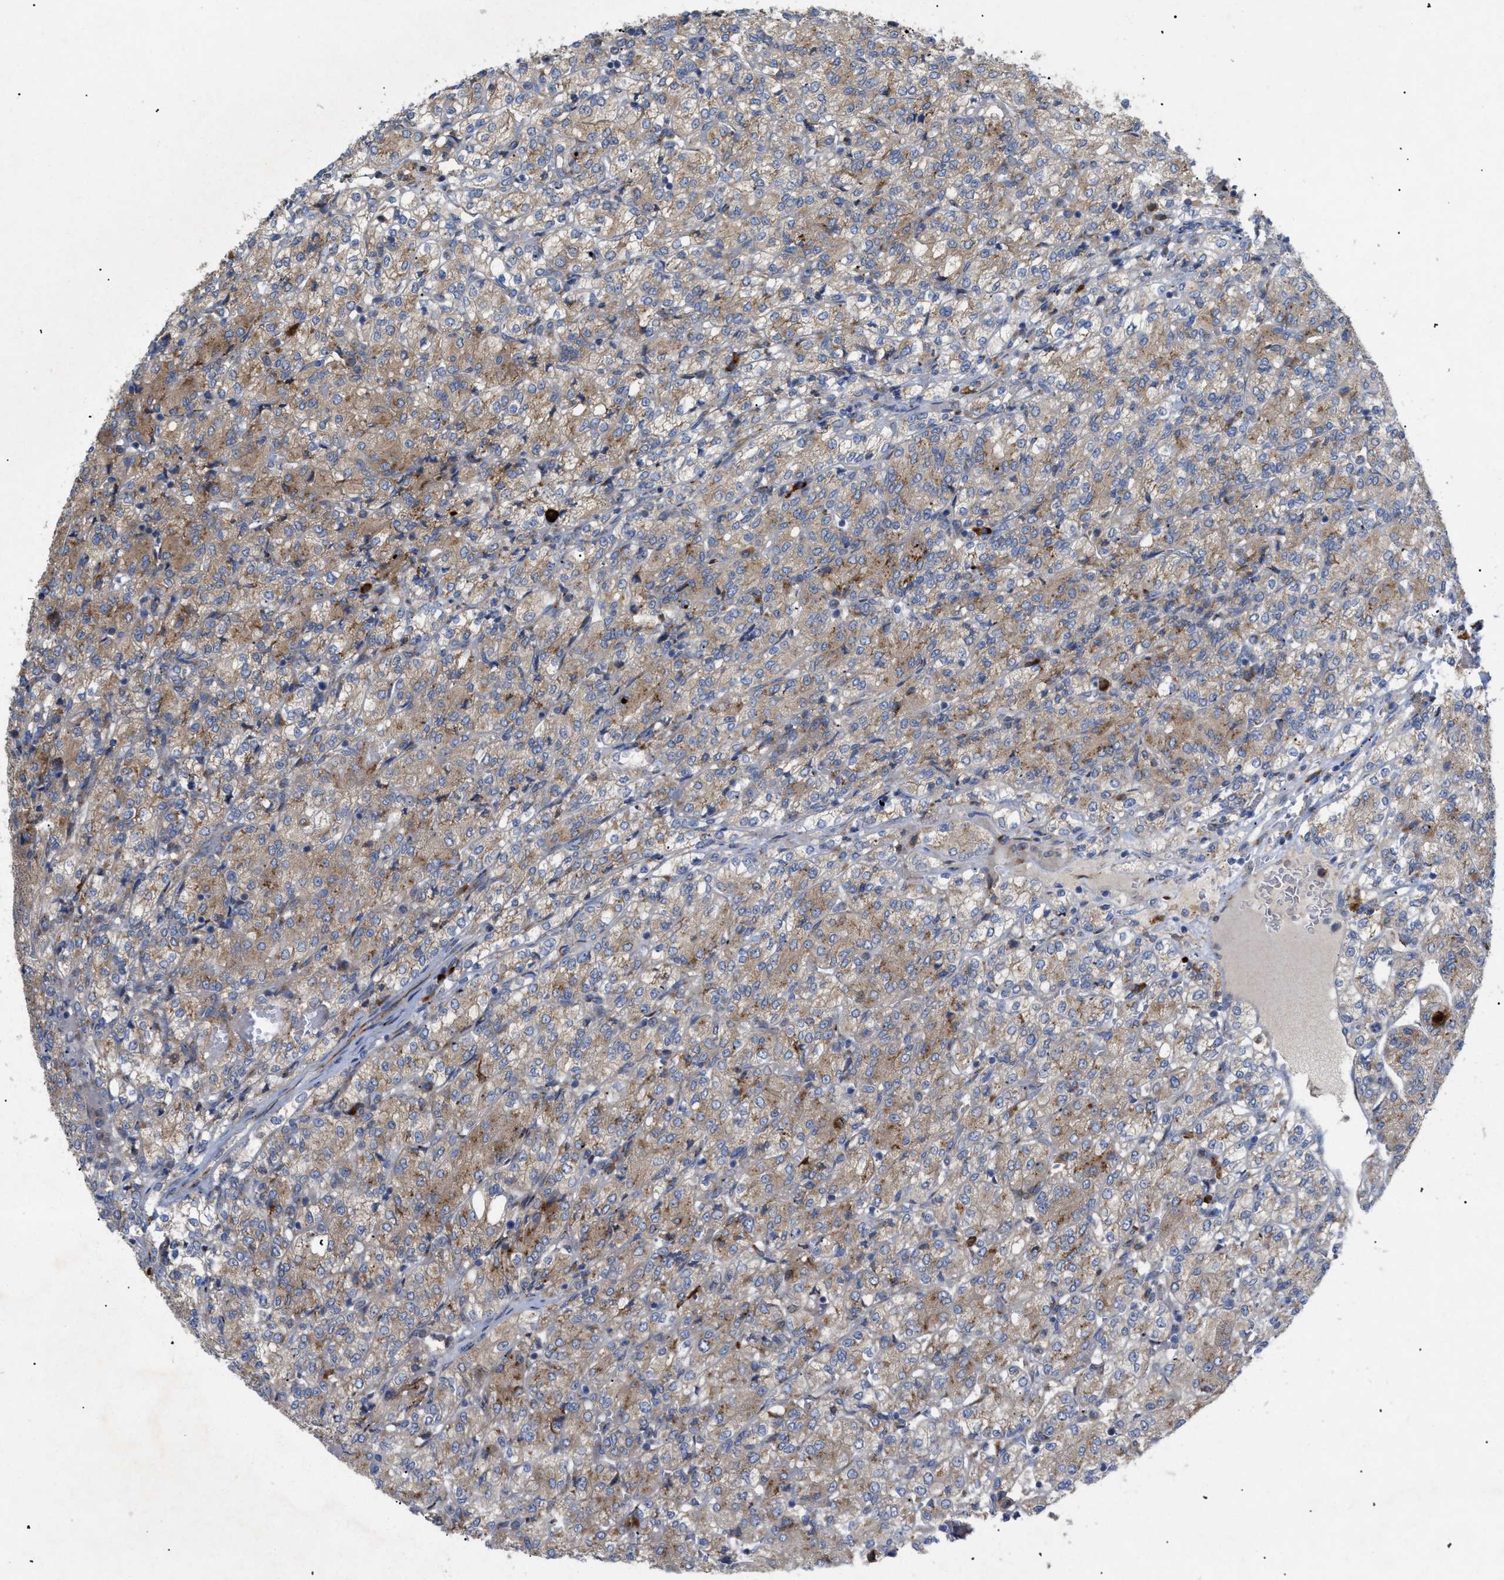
{"staining": {"intensity": "moderate", "quantity": ">75%", "location": "cytoplasmic/membranous"}, "tissue": "renal cancer", "cell_type": "Tumor cells", "image_type": "cancer", "snomed": [{"axis": "morphology", "description": "Adenocarcinoma, NOS"}, {"axis": "topography", "description": "Kidney"}], "caption": "Human renal adenocarcinoma stained with a brown dye exhibits moderate cytoplasmic/membranous positive staining in about >75% of tumor cells.", "gene": "SLC50A1", "patient": {"sex": "male", "age": 77}}